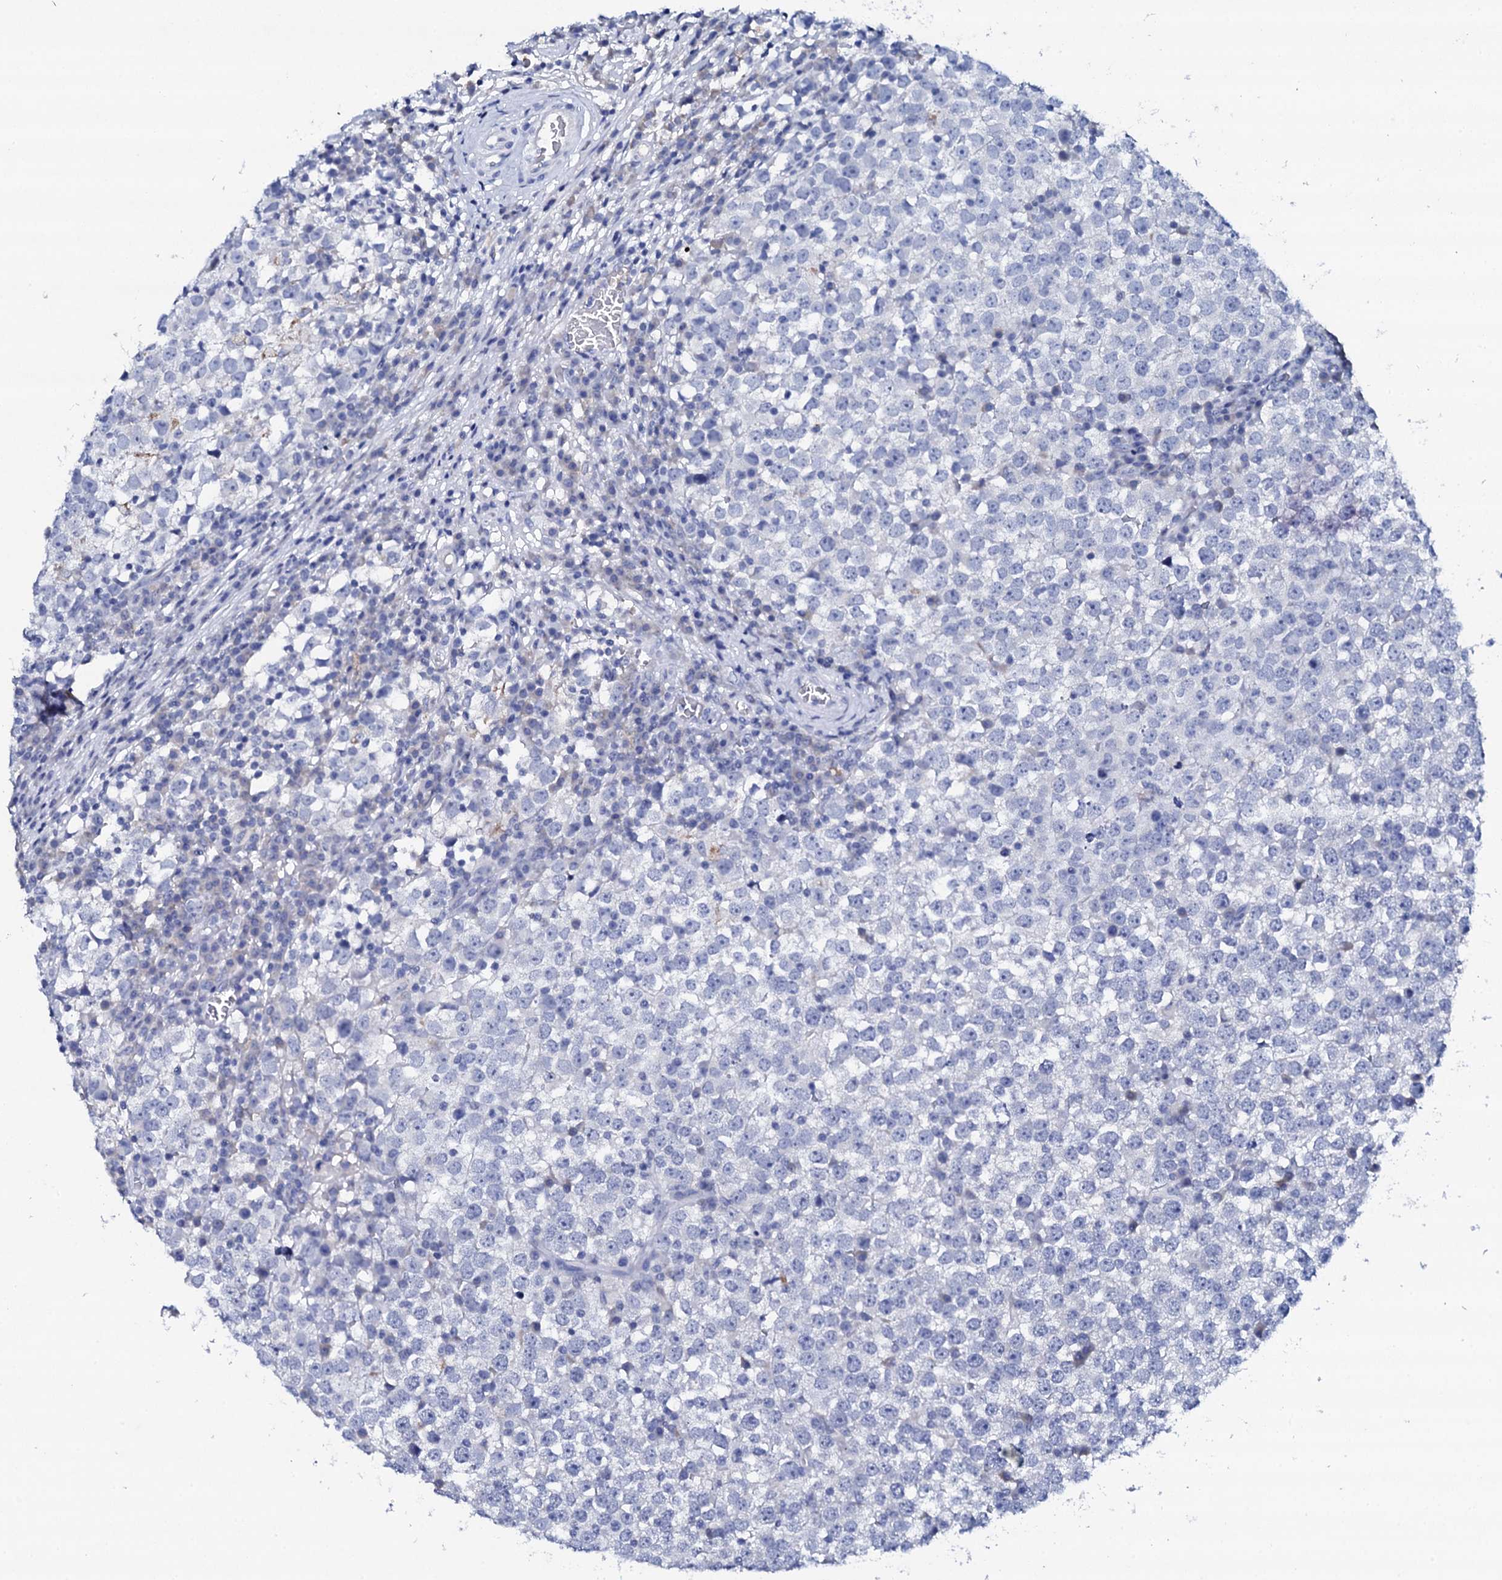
{"staining": {"intensity": "negative", "quantity": "none", "location": "none"}, "tissue": "testis cancer", "cell_type": "Tumor cells", "image_type": "cancer", "snomed": [{"axis": "morphology", "description": "Seminoma, NOS"}, {"axis": "topography", "description": "Testis"}], "caption": "A histopathology image of human seminoma (testis) is negative for staining in tumor cells.", "gene": "FBXL16", "patient": {"sex": "male", "age": 65}}